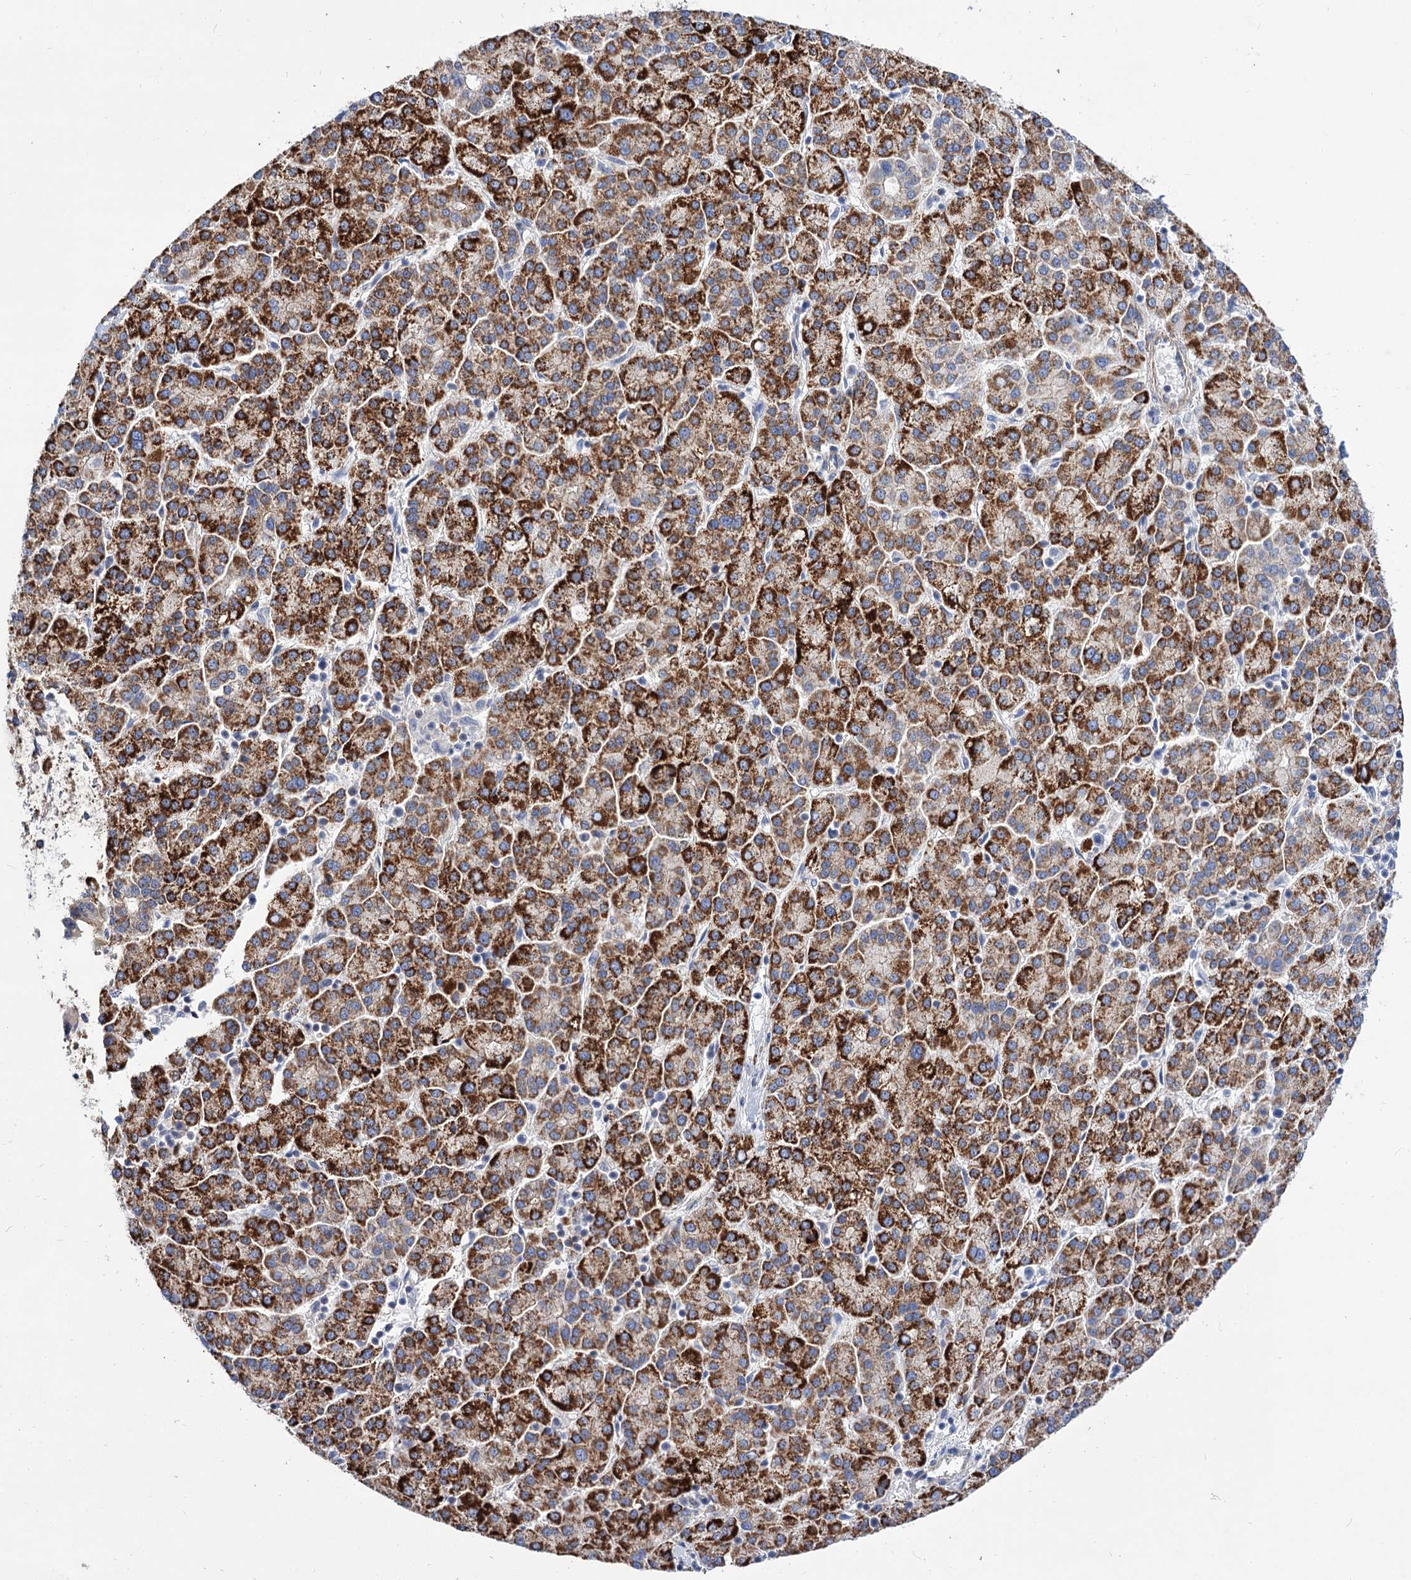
{"staining": {"intensity": "strong", "quantity": ">75%", "location": "cytoplasmic/membranous"}, "tissue": "liver cancer", "cell_type": "Tumor cells", "image_type": "cancer", "snomed": [{"axis": "morphology", "description": "Carcinoma, Hepatocellular, NOS"}, {"axis": "topography", "description": "Liver"}], "caption": "Immunohistochemical staining of liver cancer shows high levels of strong cytoplasmic/membranous protein positivity in about >75% of tumor cells. (Stains: DAB (3,3'-diaminobenzidine) in brown, nuclei in blue, Microscopy: brightfield microscopy at high magnification).", "gene": "NUDCD2", "patient": {"sex": "female", "age": 58}}